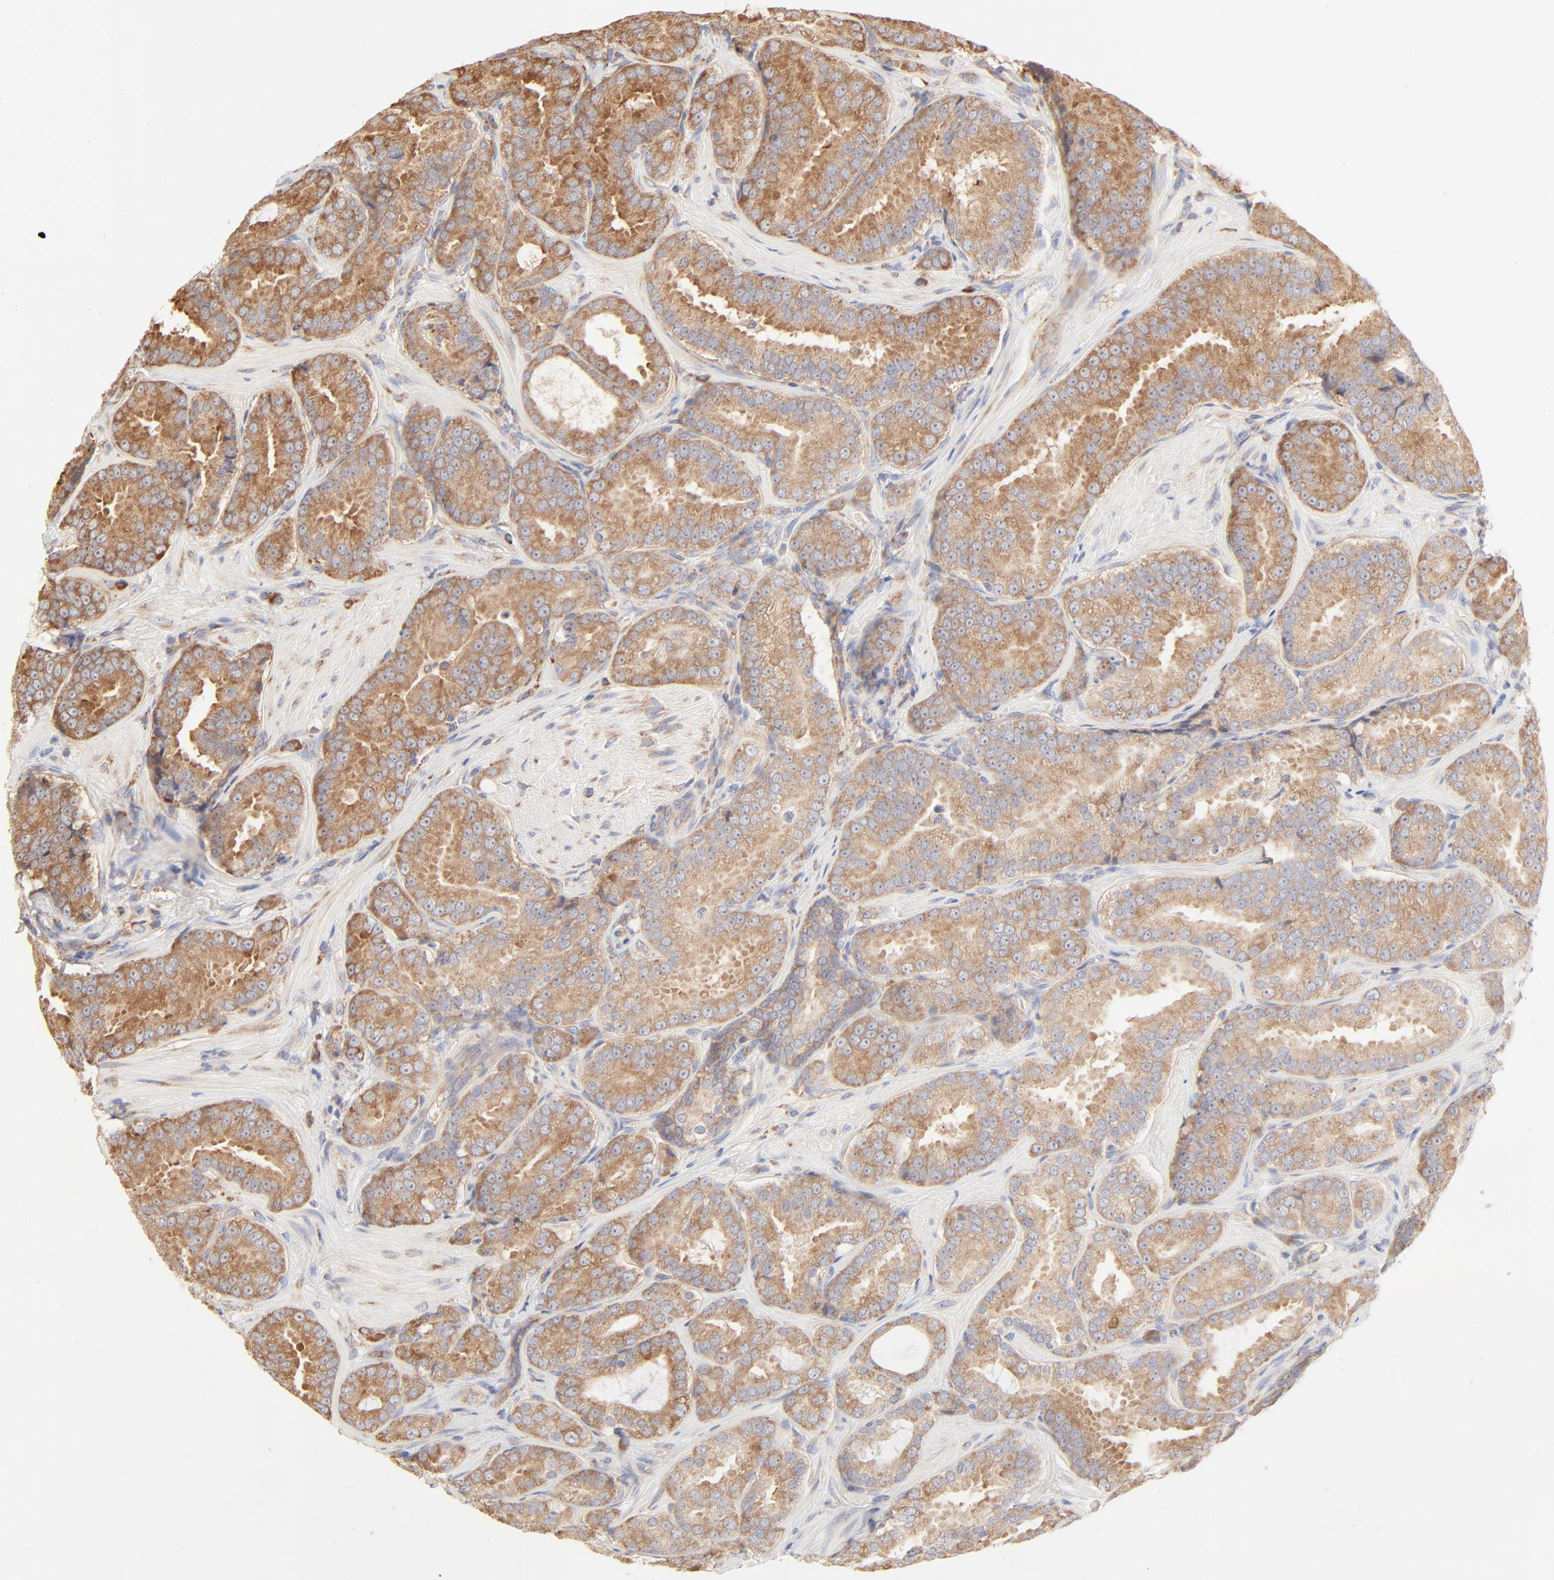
{"staining": {"intensity": "moderate", "quantity": ">75%", "location": "cytoplasmic/membranous"}, "tissue": "prostate cancer", "cell_type": "Tumor cells", "image_type": "cancer", "snomed": [{"axis": "morphology", "description": "Adenocarcinoma, Low grade"}, {"axis": "topography", "description": "Prostate"}], "caption": "About >75% of tumor cells in human prostate cancer (adenocarcinoma (low-grade)) exhibit moderate cytoplasmic/membranous protein staining as visualized by brown immunohistochemical staining.", "gene": "RPS20", "patient": {"sex": "male", "age": 59}}